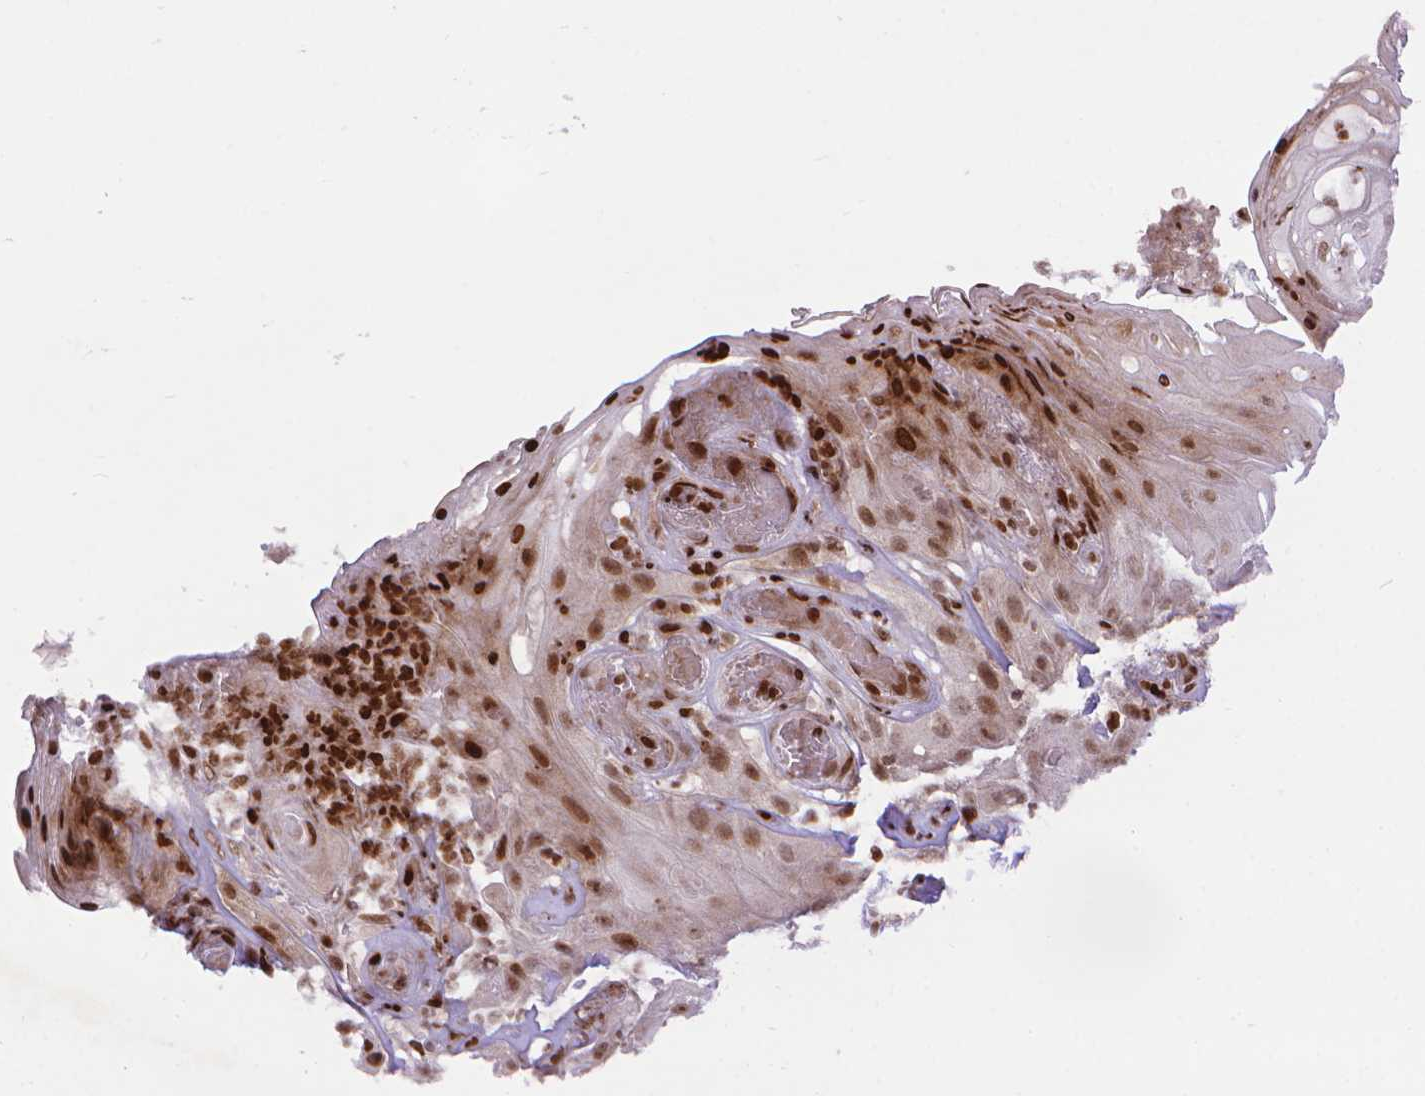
{"staining": {"intensity": "moderate", "quantity": ">75%", "location": "nuclear"}, "tissue": "skin cancer", "cell_type": "Tumor cells", "image_type": "cancer", "snomed": [{"axis": "morphology", "description": "Squamous cell carcinoma, NOS"}, {"axis": "topography", "description": "Skin"}], "caption": "There is medium levels of moderate nuclear staining in tumor cells of skin cancer (squamous cell carcinoma), as demonstrated by immunohistochemical staining (brown color).", "gene": "AMER1", "patient": {"sex": "male", "age": 62}}